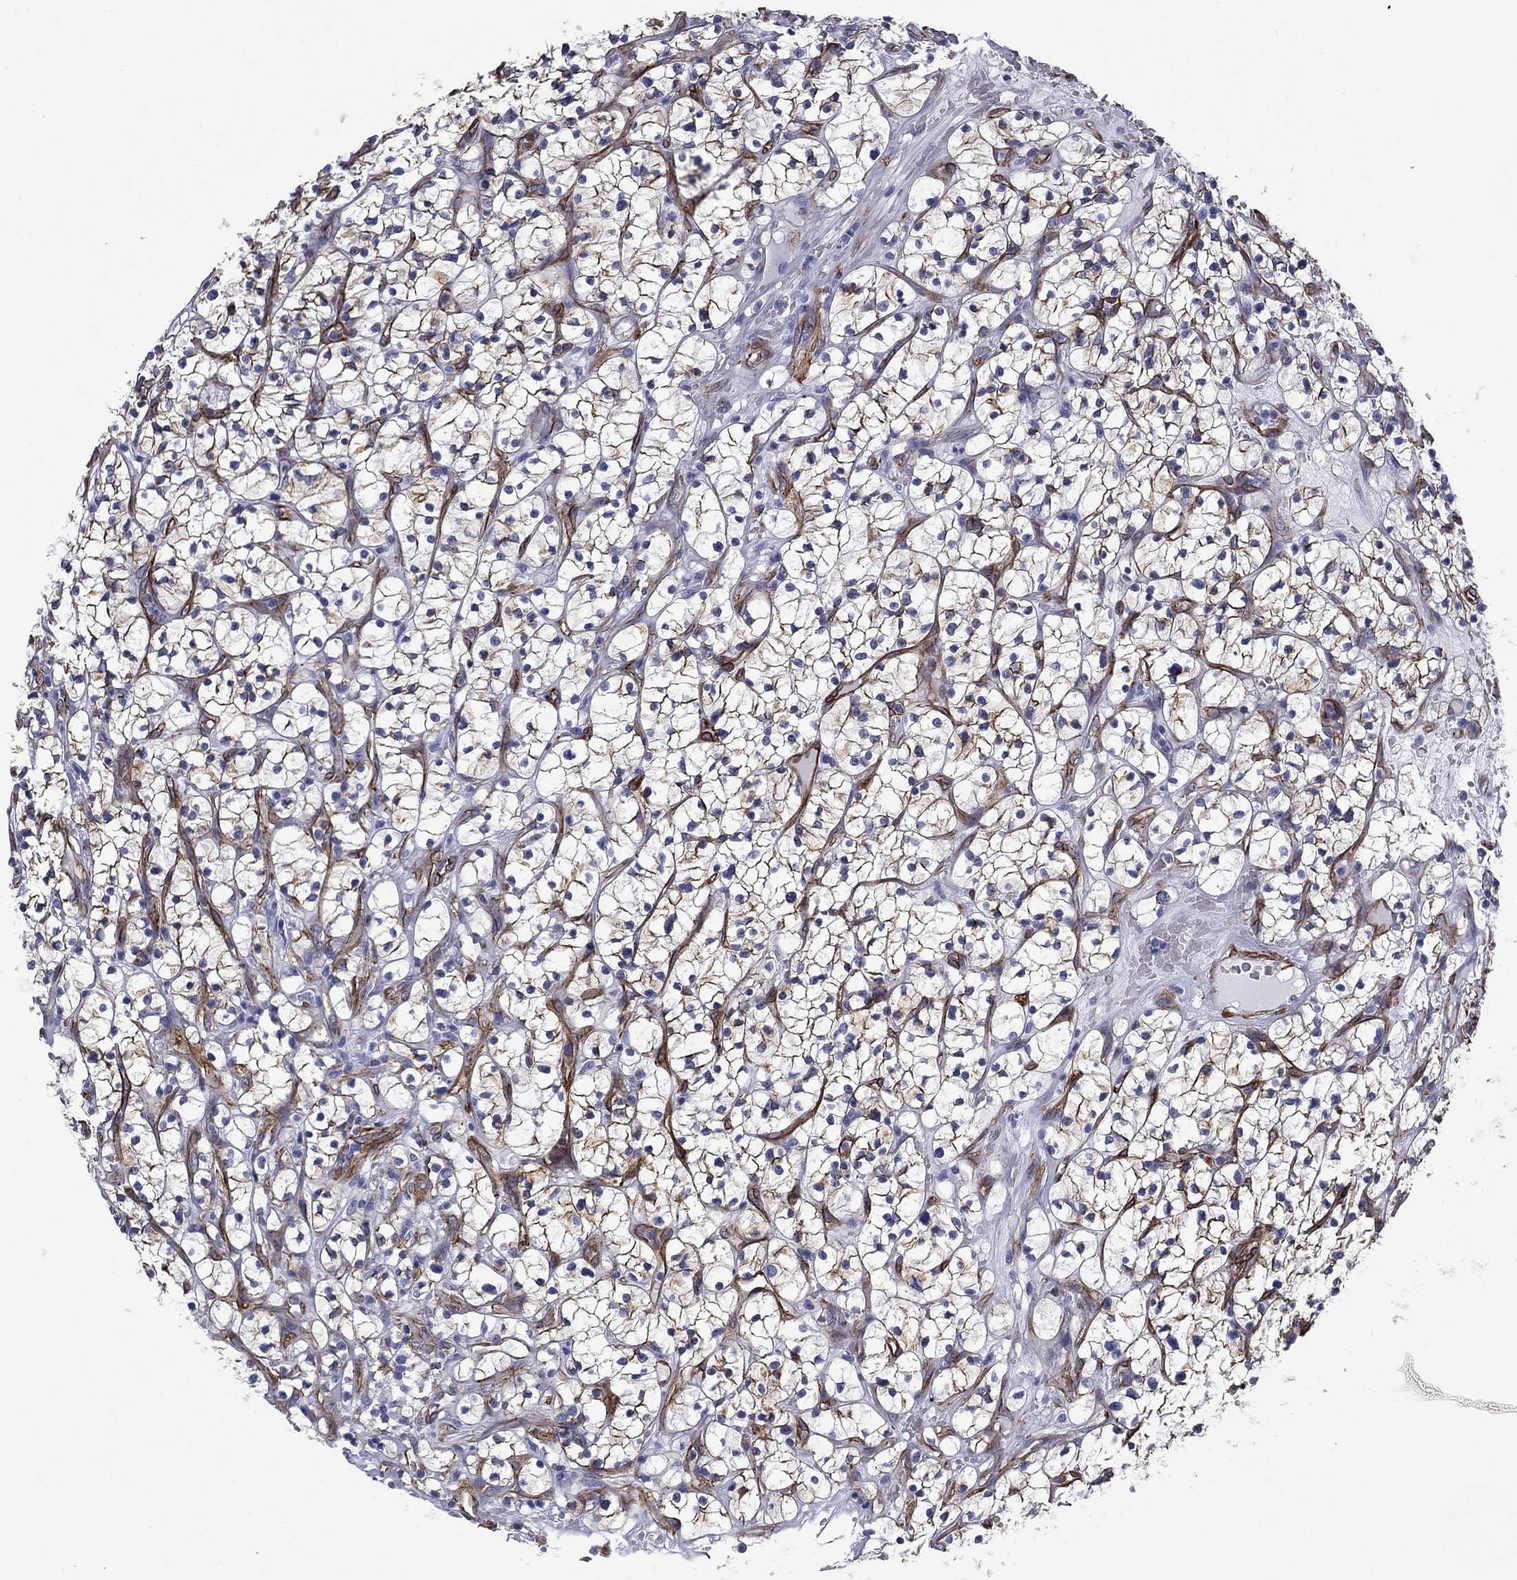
{"staining": {"intensity": "moderate", "quantity": "25%-75%", "location": "cytoplasmic/membranous"}, "tissue": "renal cancer", "cell_type": "Tumor cells", "image_type": "cancer", "snomed": [{"axis": "morphology", "description": "Adenocarcinoma, NOS"}, {"axis": "topography", "description": "Kidney"}], "caption": "The image demonstrates a brown stain indicating the presence of a protein in the cytoplasmic/membranous of tumor cells in renal cancer (adenocarcinoma).", "gene": "CAVIN3", "patient": {"sex": "female", "age": 64}}